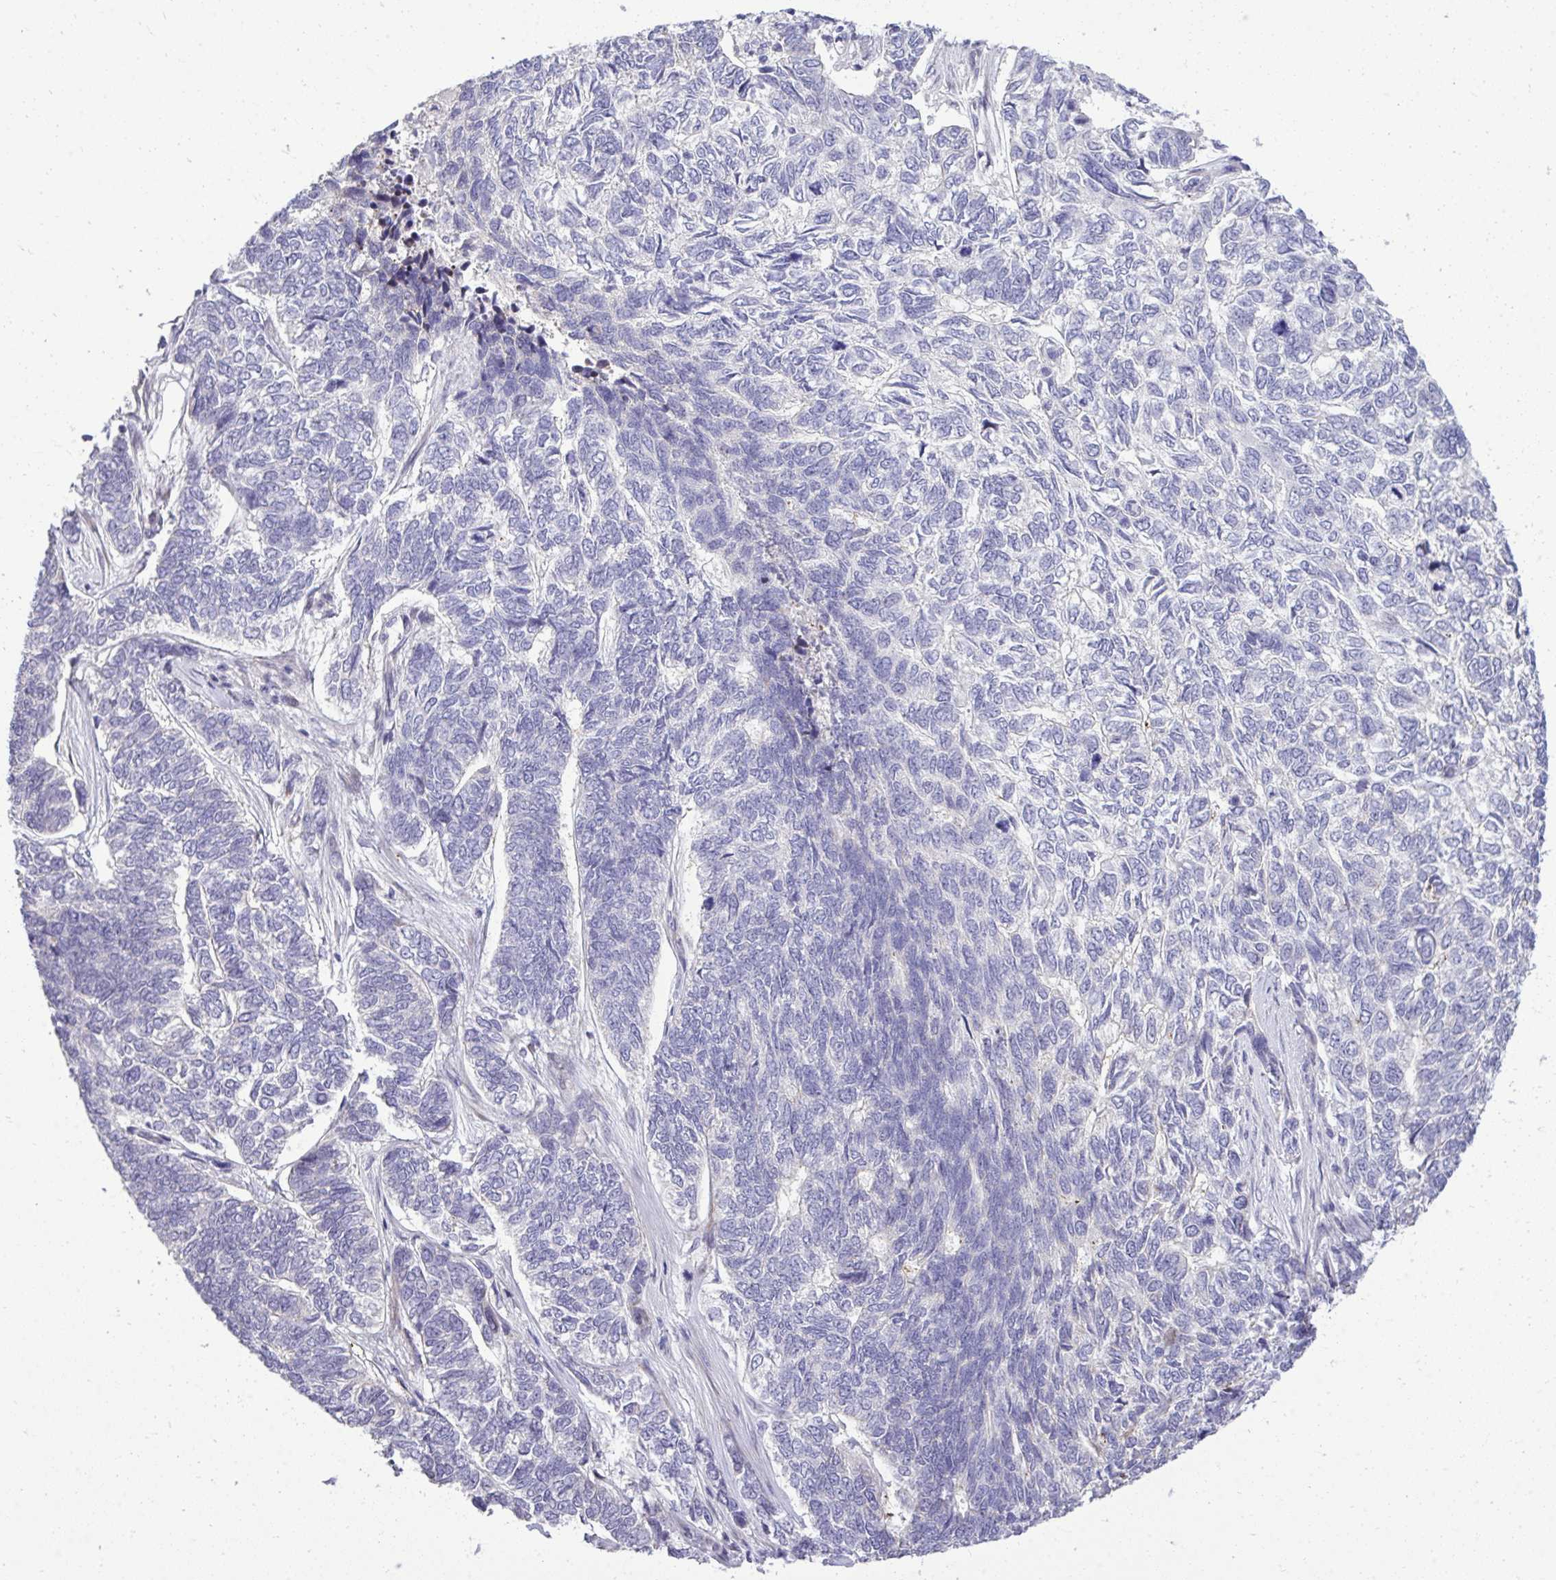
{"staining": {"intensity": "negative", "quantity": "none", "location": "none"}, "tissue": "skin cancer", "cell_type": "Tumor cells", "image_type": "cancer", "snomed": [{"axis": "morphology", "description": "Basal cell carcinoma"}, {"axis": "topography", "description": "Skin"}], "caption": "An immunohistochemistry (IHC) histopathology image of skin cancer (basal cell carcinoma) is shown. There is no staining in tumor cells of skin cancer (basal cell carcinoma).", "gene": "DLX4", "patient": {"sex": "female", "age": 65}}